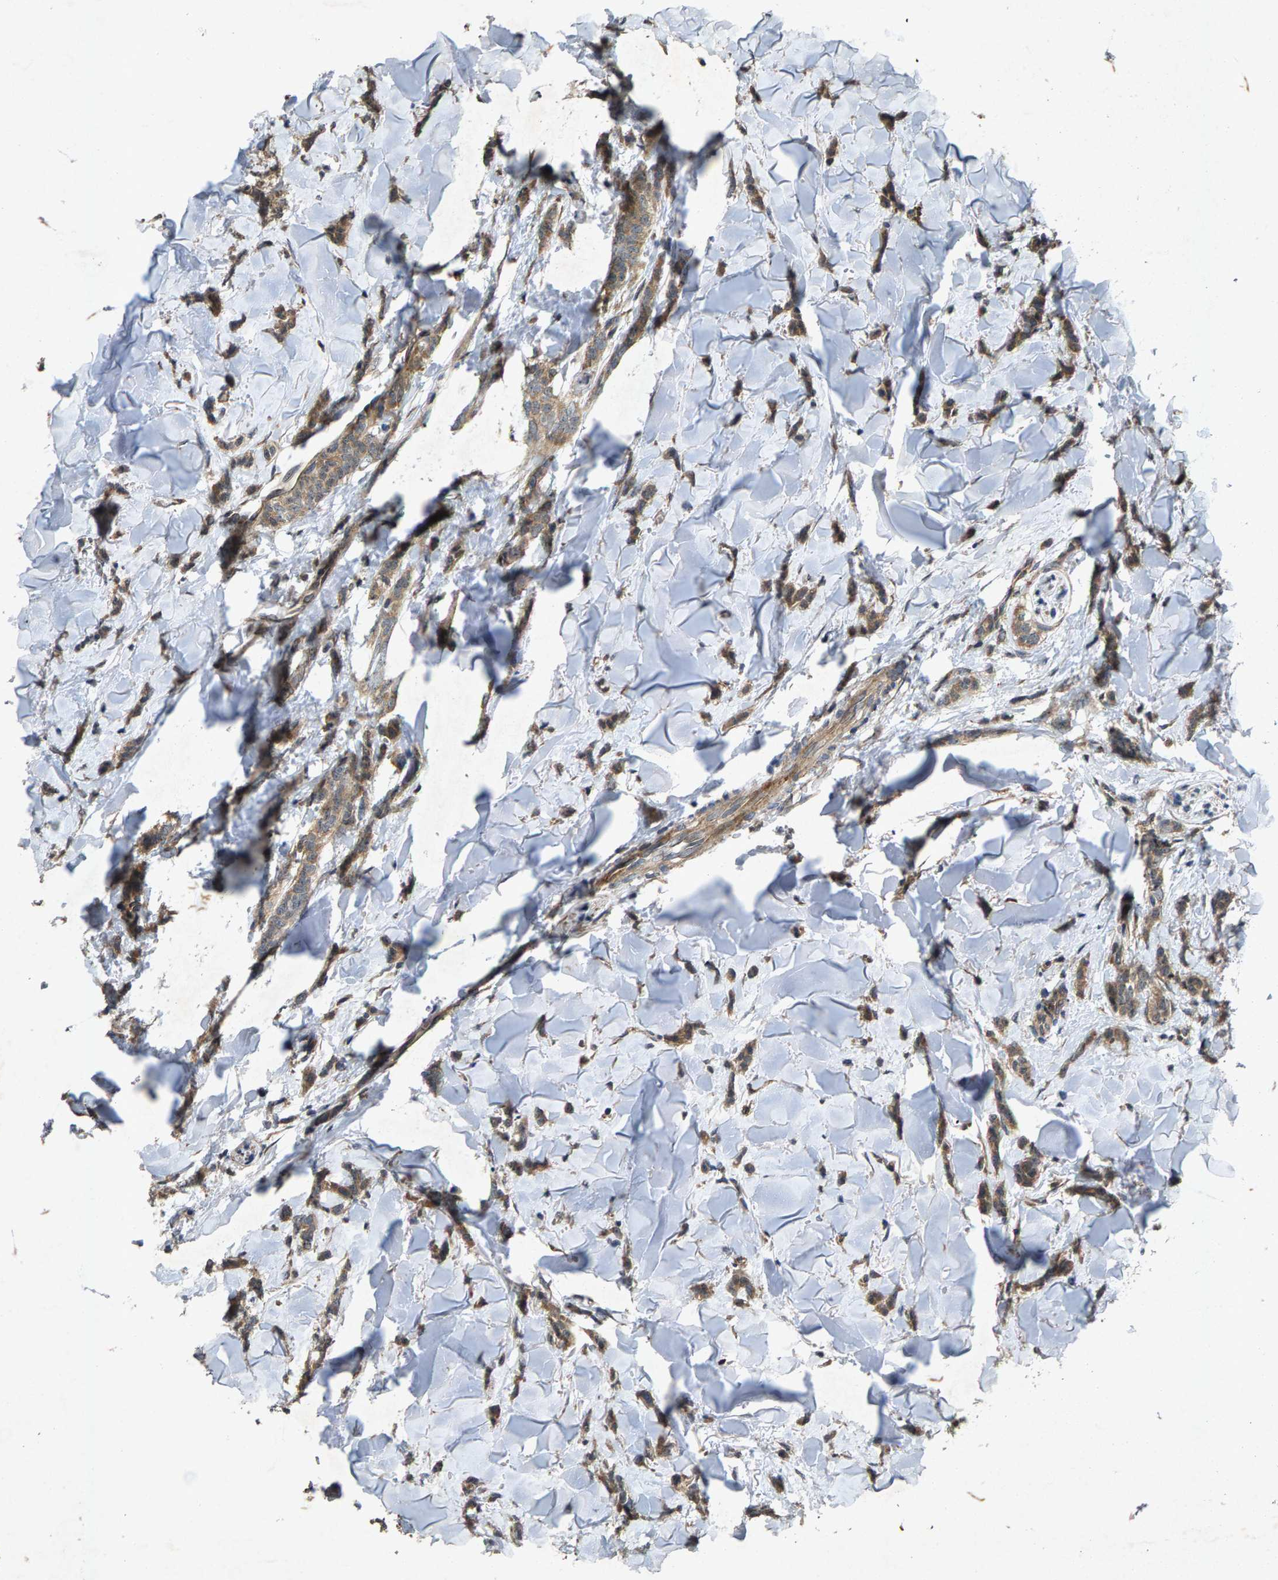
{"staining": {"intensity": "moderate", "quantity": ">75%", "location": "cytoplasmic/membranous"}, "tissue": "breast cancer", "cell_type": "Tumor cells", "image_type": "cancer", "snomed": [{"axis": "morphology", "description": "Lobular carcinoma"}, {"axis": "topography", "description": "Skin"}, {"axis": "topography", "description": "Breast"}], "caption": "Moderate cytoplasmic/membranous protein staining is identified in approximately >75% of tumor cells in breast cancer (lobular carcinoma). (Brightfield microscopy of DAB IHC at high magnification).", "gene": "LRRC72", "patient": {"sex": "female", "age": 46}}